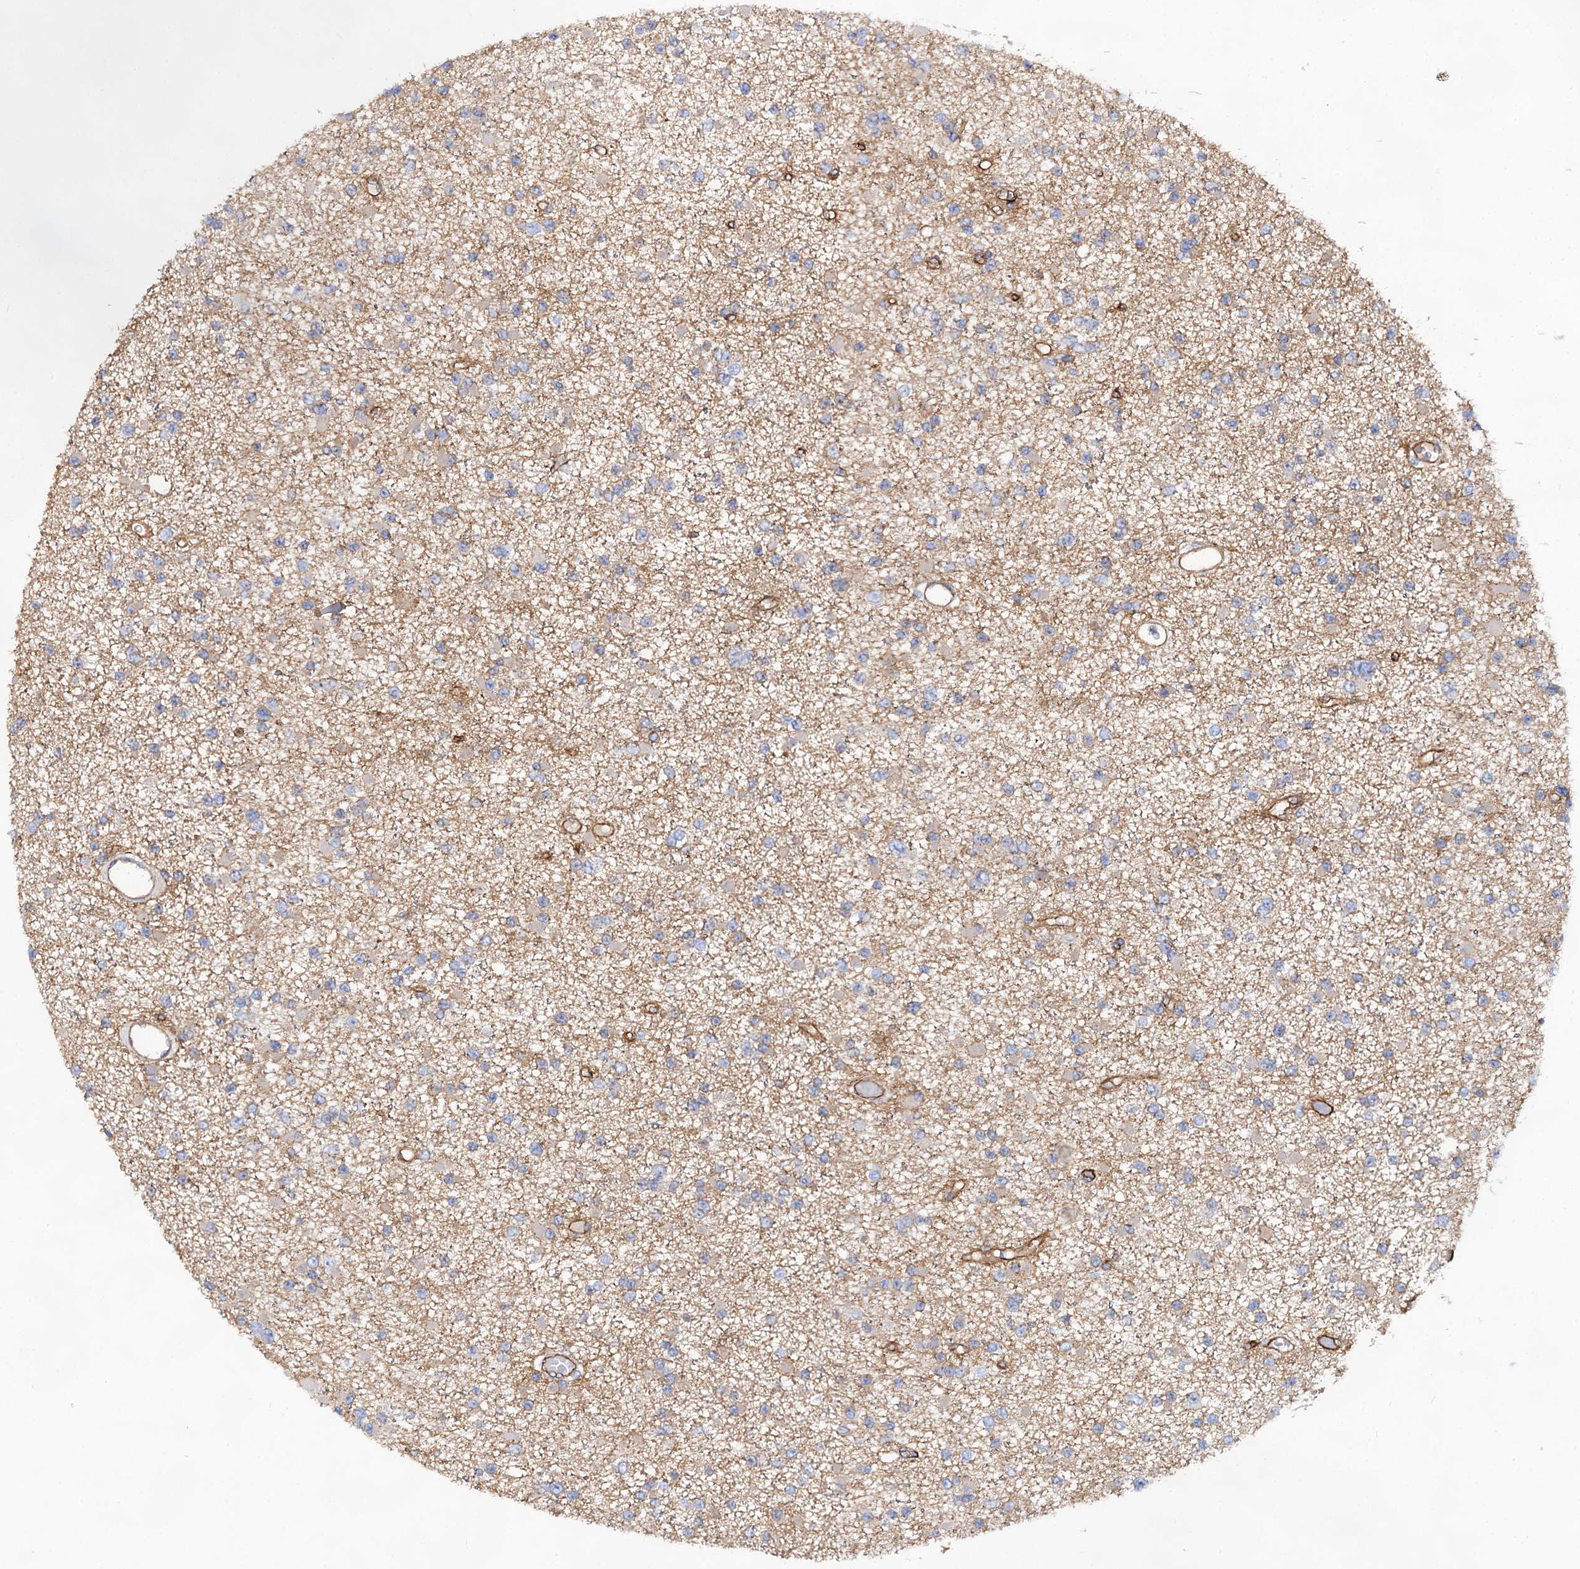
{"staining": {"intensity": "negative", "quantity": "none", "location": "none"}, "tissue": "glioma", "cell_type": "Tumor cells", "image_type": "cancer", "snomed": [{"axis": "morphology", "description": "Glioma, malignant, Low grade"}, {"axis": "topography", "description": "Brain"}], "caption": "A photomicrograph of glioma stained for a protein reveals no brown staining in tumor cells.", "gene": "ABLIM1", "patient": {"sex": "female", "age": 22}}